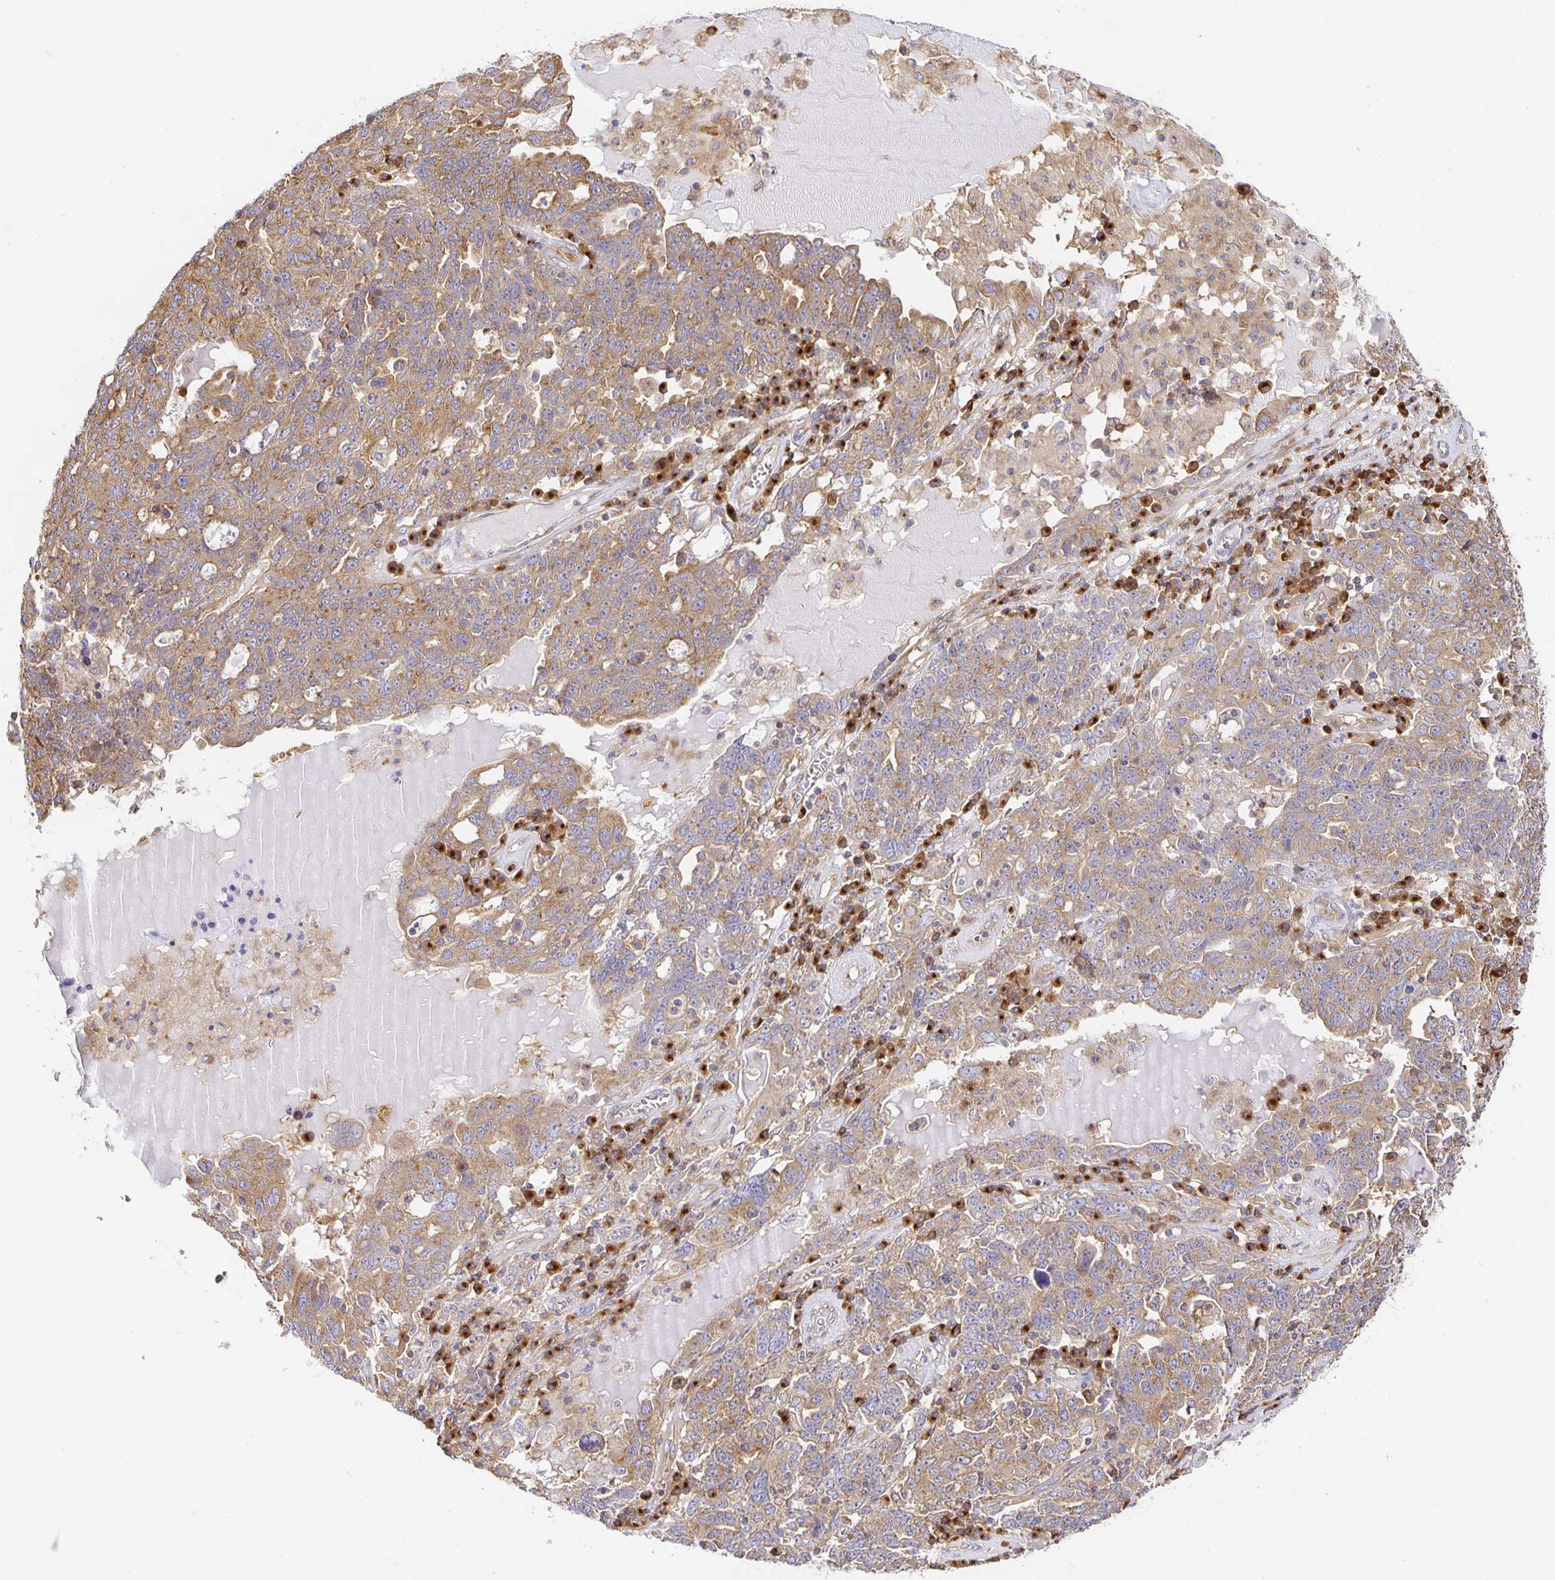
{"staining": {"intensity": "moderate", "quantity": ">75%", "location": "cytoplasmic/membranous"}, "tissue": "ovarian cancer", "cell_type": "Tumor cells", "image_type": "cancer", "snomed": [{"axis": "morphology", "description": "Carcinoma, endometroid"}, {"axis": "topography", "description": "Ovary"}], "caption": "Ovarian cancer (endometroid carcinoma) stained with DAB (3,3'-diaminobenzidine) IHC exhibits medium levels of moderate cytoplasmic/membranous staining in approximately >75% of tumor cells.", "gene": "USO1", "patient": {"sex": "female", "age": 62}}